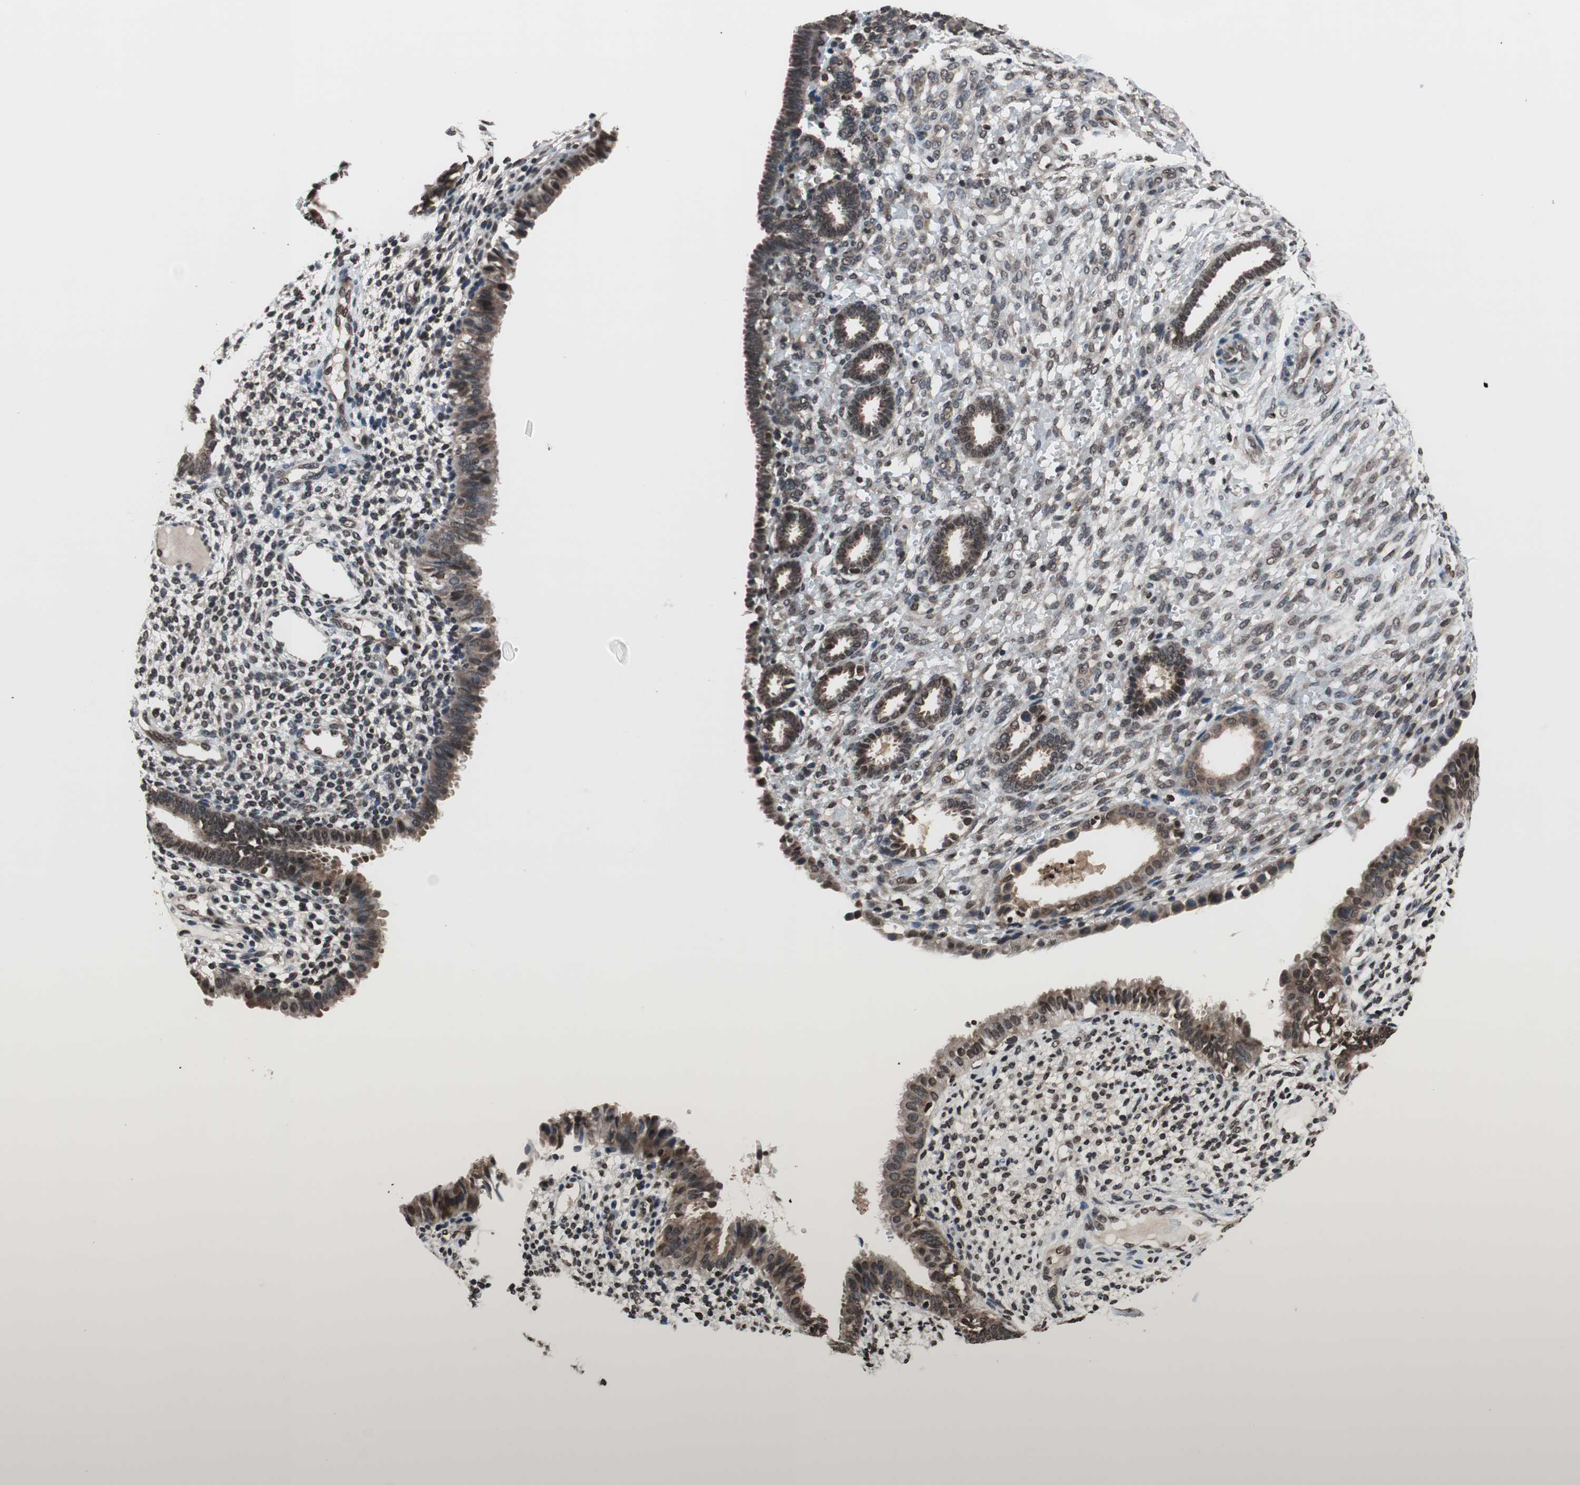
{"staining": {"intensity": "weak", "quantity": "25%-75%", "location": "nuclear"}, "tissue": "endometrium", "cell_type": "Cells in endometrial stroma", "image_type": "normal", "snomed": [{"axis": "morphology", "description": "Normal tissue, NOS"}, {"axis": "topography", "description": "Endometrium"}], "caption": "Immunohistochemistry (IHC) histopathology image of unremarkable endometrium stained for a protein (brown), which displays low levels of weak nuclear staining in approximately 25%-75% of cells in endometrial stroma.", "gene": "RFC1", "patient": {"sex": "female", "age": 61}}